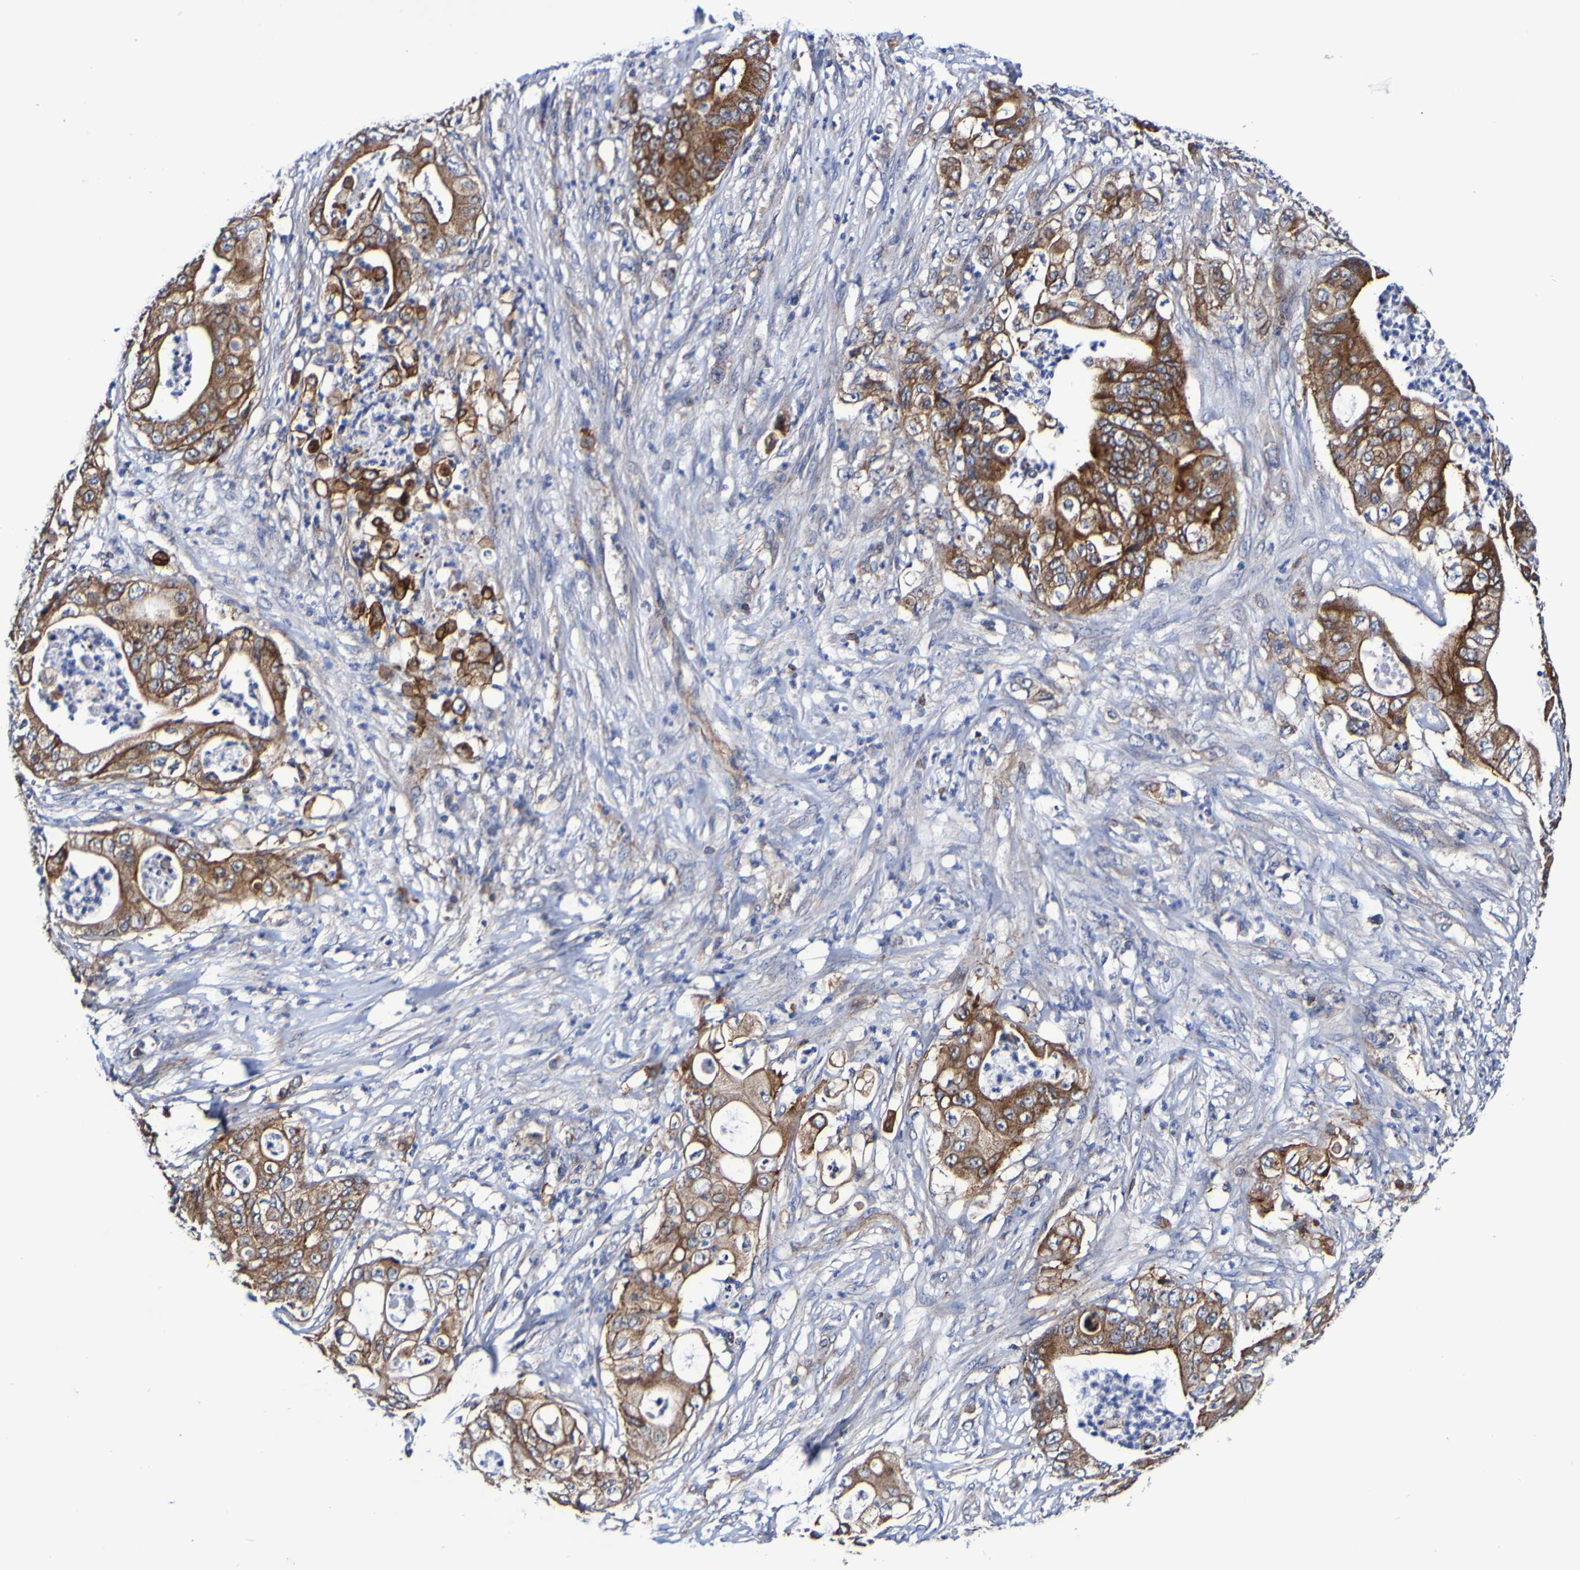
{"staining": {"intensity": "strong", "quantity": ">75%", "location": "cytoplasmic/membranous"}, "tissue": "stomach cancer", "cell_type": "Tumor cells", "image_type": "cancer", "snomed": [{"axis": "morphology", "description": "Adenocarcinoma, NOS"}, {"axis": "topography", "description": "Stomach"}], "caption": "Immunohistochemical staining of human stomach cancer (adenocarcinoma) reveals strong cytoplasmic/membranous protein staining in approximately >75% of tumor cells.", "gene": "GJB1", "patient": {"sex": "female", "age": 73}}